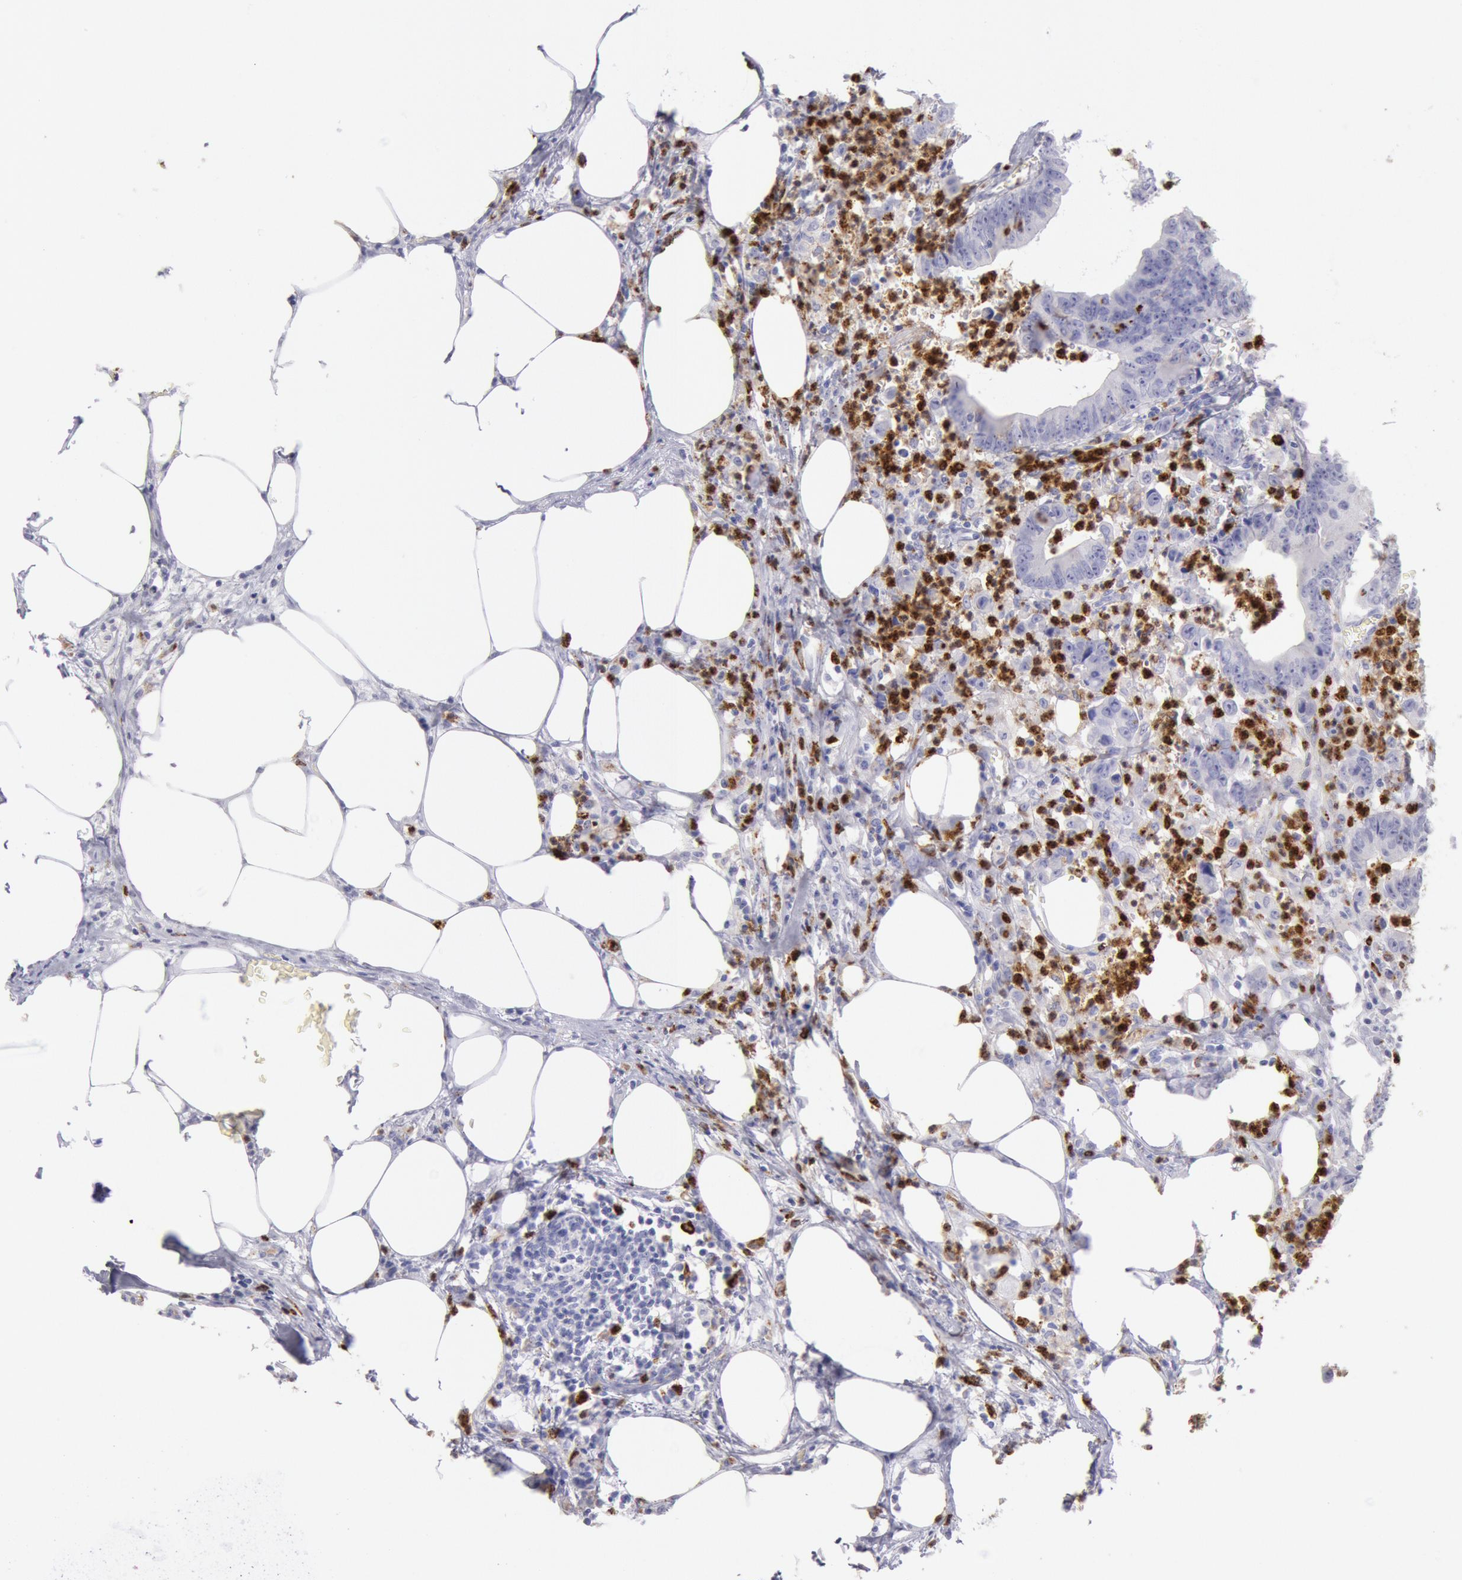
{"staining": {"intensity": "negative", "quantity": "none", "location": "none"}, "tissue": "colorectal cancer", "cell_type": "Tumor cells", "image_type": "cancer", "snomed": [{"axis": "morphology", "description": "Adenocarcinoma, NOS"}, {"axis": "topography", "description": "Colon"}], "caption": "Tumor cells are negative for protein expression in human adenocarcinoma (colorectal).", "gene": "FCN1", "patient": {"sex": "male", "age": 55}}